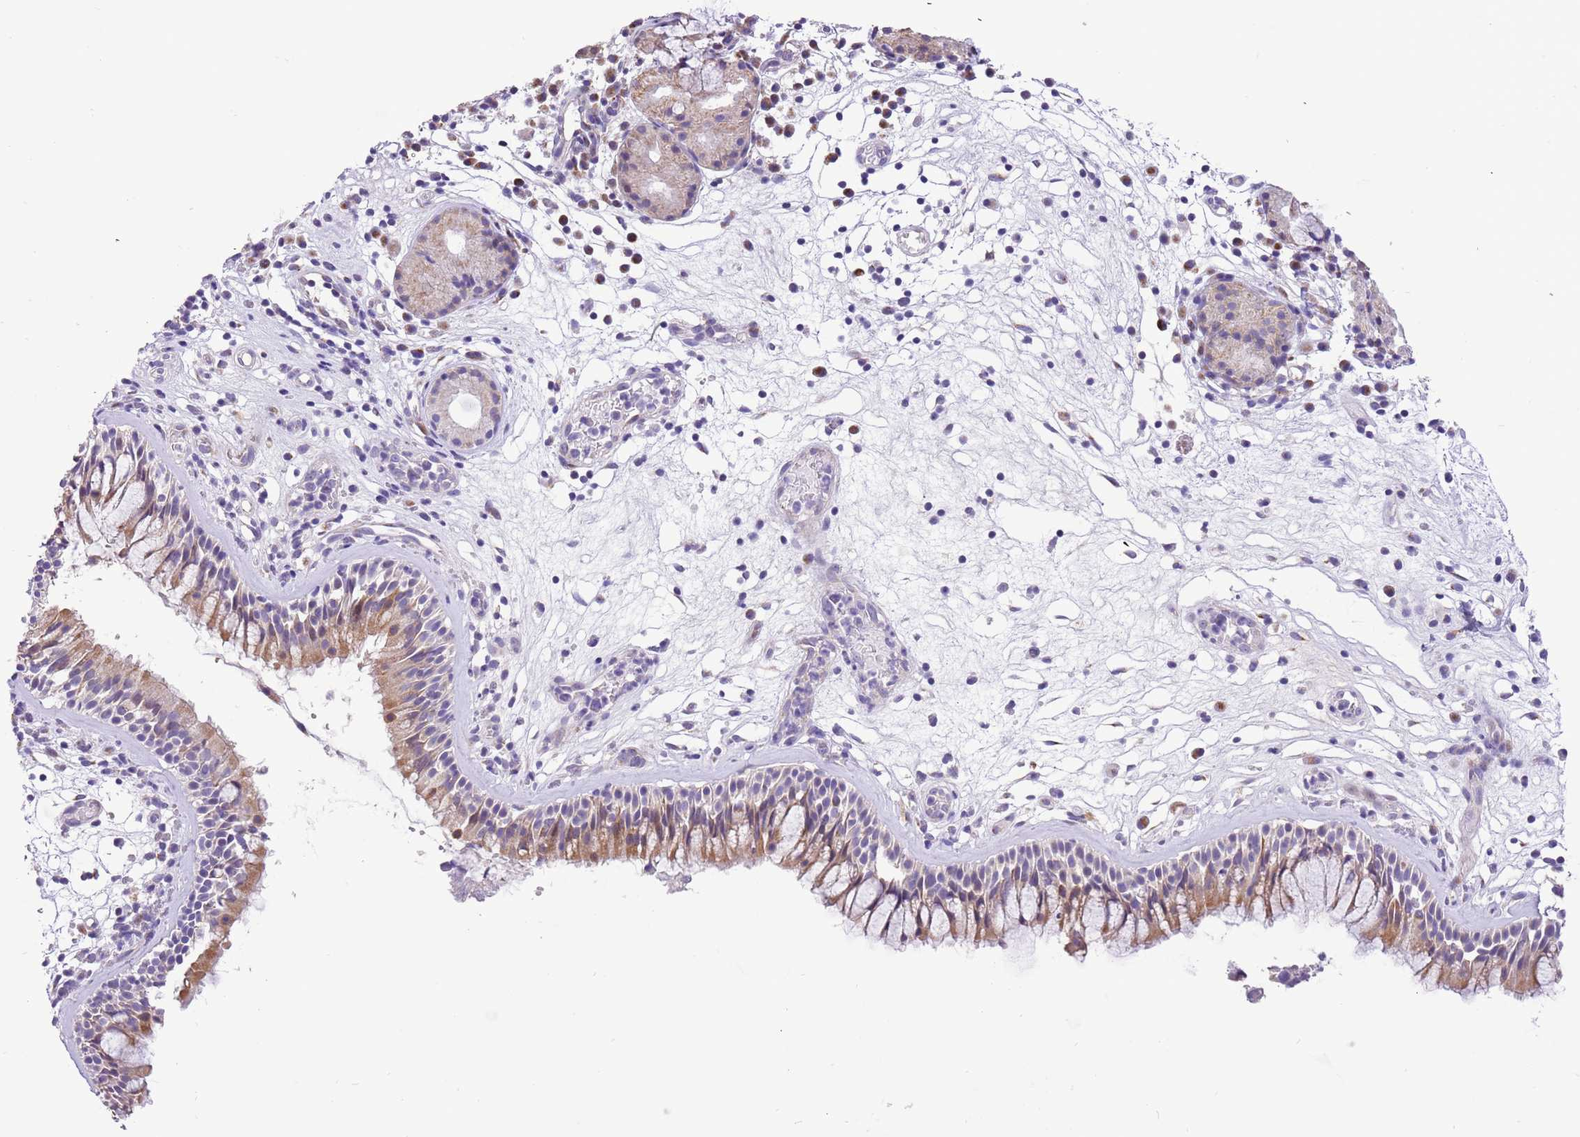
{"staining": {"intensity": "moderate", "quantity": "25%-75%", "location": "cytoplasmic/membranous"}, "tissue": "nasopharynx", "cell_type": "Respiratory epithelial cells", "image_type": "normal", "snomed": [{"axis": "morphology", "description": "Normal tissue, NOS"}, {"axis": "morphology", "description": "Inflammation, NOS"}, {"axis": "morphology", "description": "Malignant melanoma, Metastatic site"}, {"axis": "topography", "description": "Nasopharynx"}], "caption": "DAB immunohistochemical staining of normal human nasopharynx reveals moderate cytoplasmic/membranous protein positivity in approximately 25%-75% of respiratory epithelial cells.", "gene": "COX17", "patient": {"sex": "male", "age": 70}}